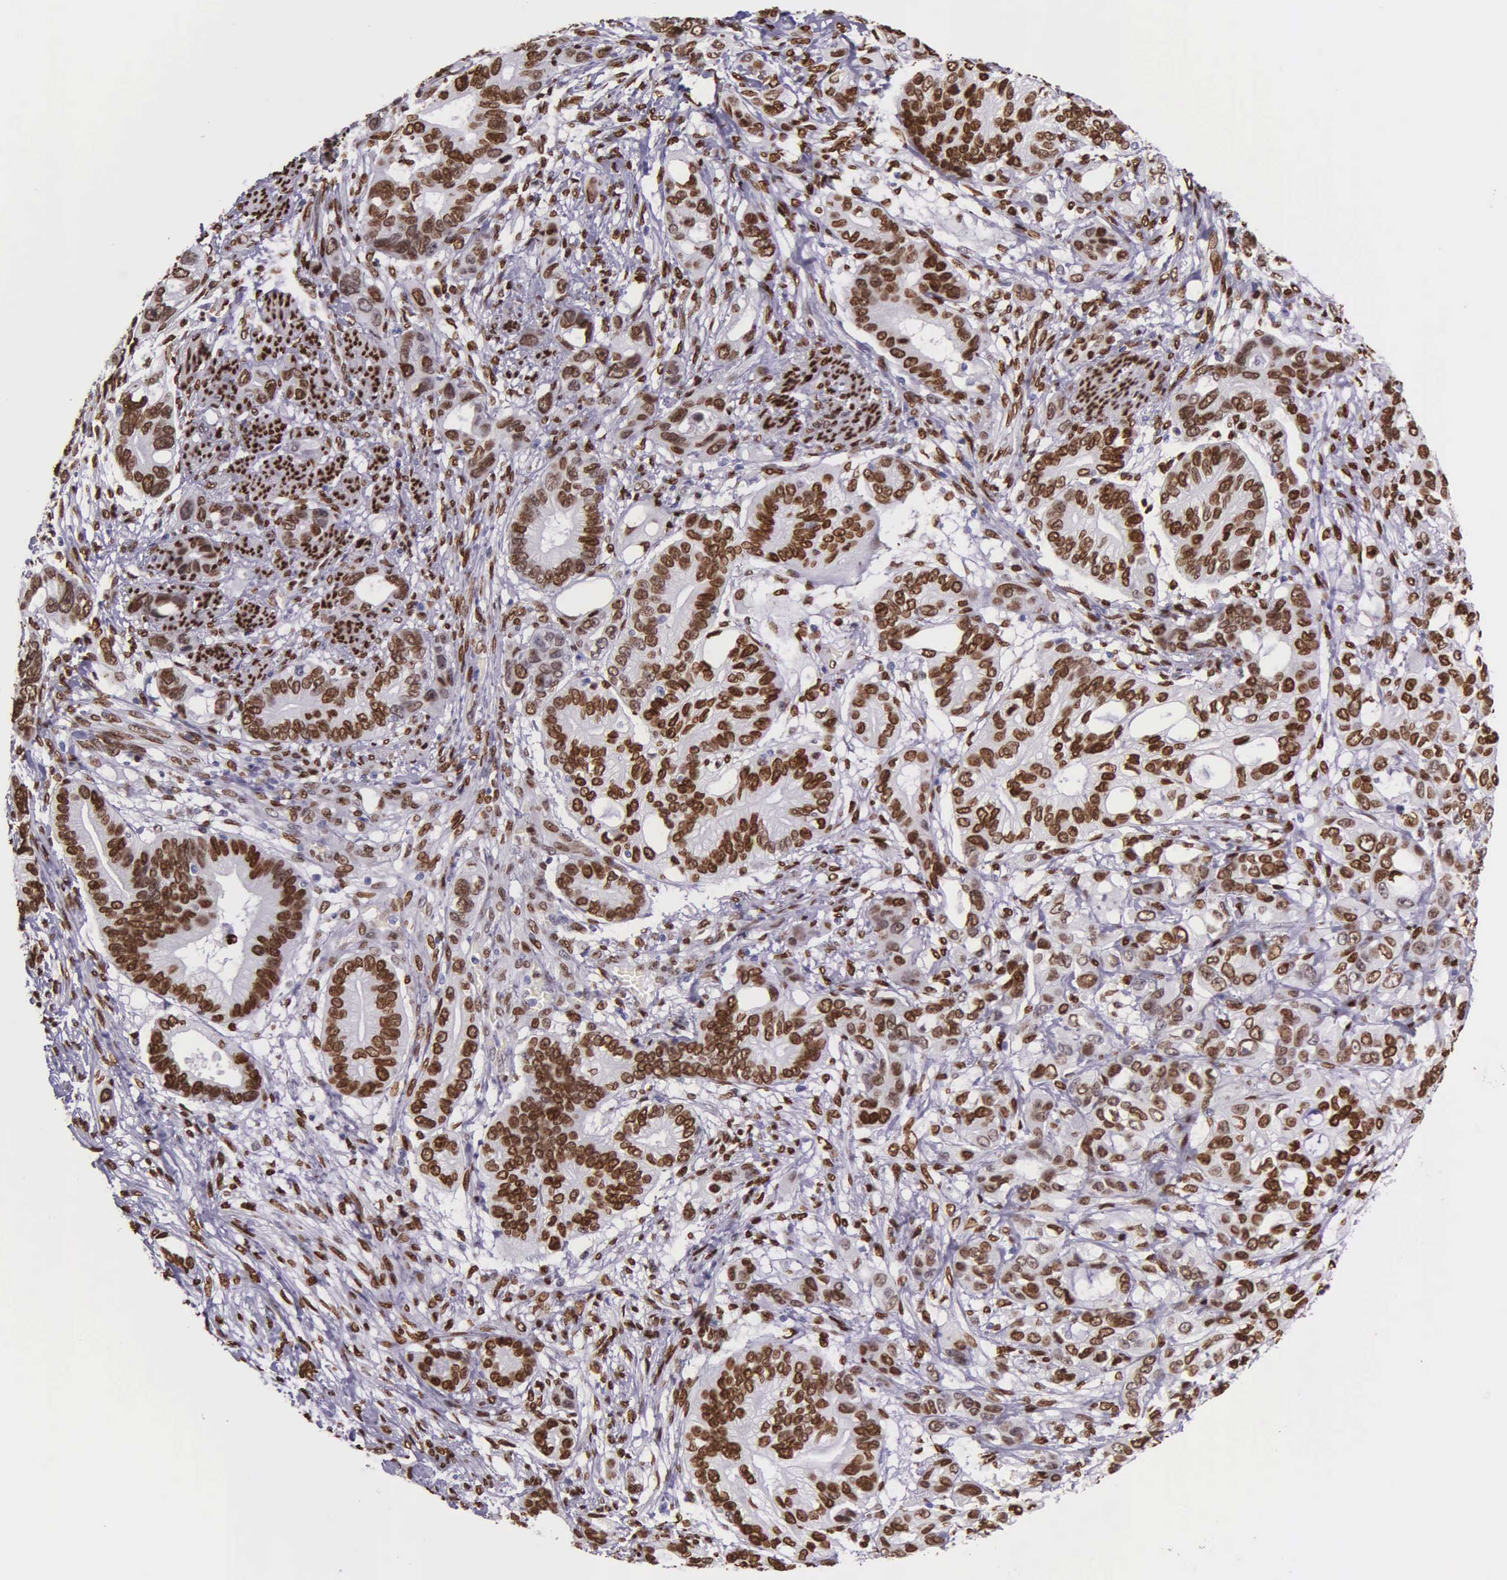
{"staining": {"intensity": "strong", "quantity": ">75%", "location": "nuclear"}, "tissue": "stomach cancer", "cell_type": "Tumor cells", "image_type": "cancer", "snomed": [{"axis": "morphology", "description": "Adenocarcinoma, NOS"}, {"axis": "topography", "description": "Stomach, upper"}], "caption": "Adenocarcinoma (stomach) stained with a protein marker reveals strong staining in tumor cells.", "gene": "H1-0", "patient": {"sex": "male", "age": 47}}